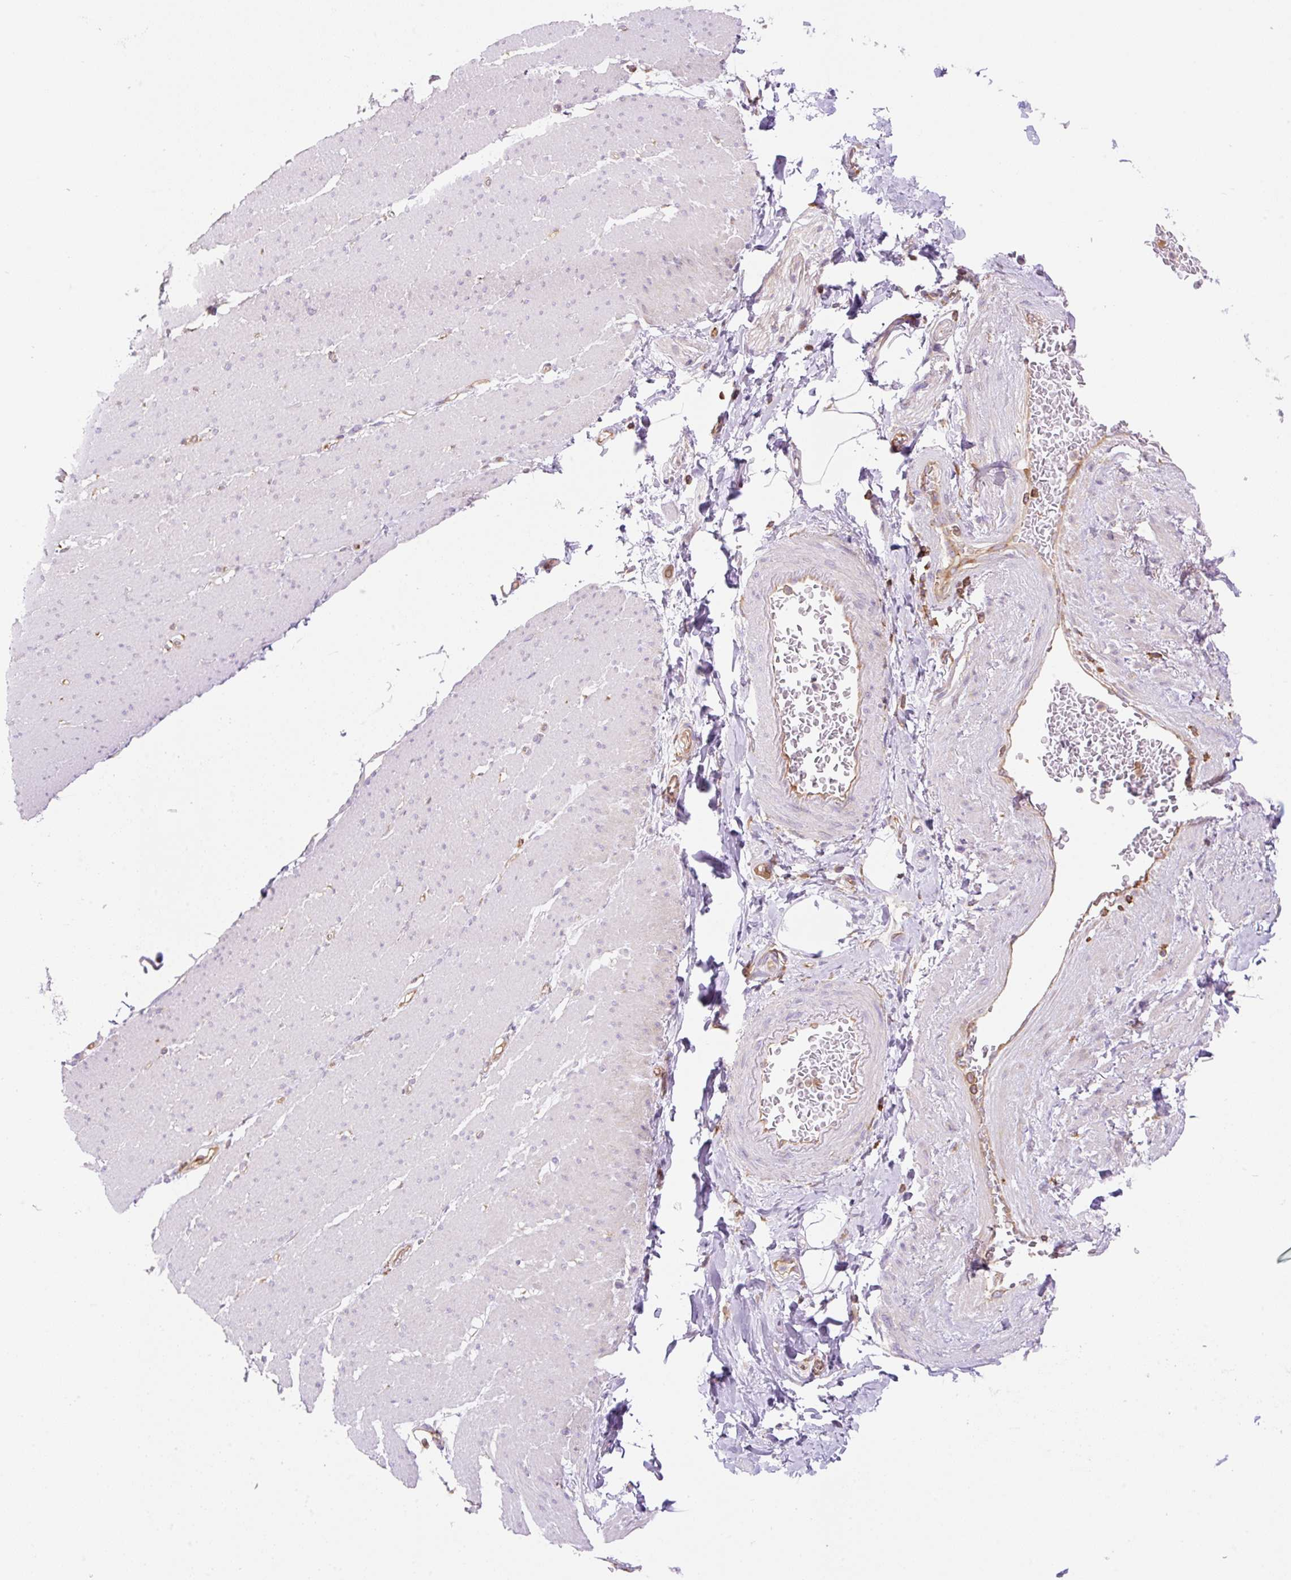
{"staining": {"intensity": "negative", "quantity": "none", "location": "none"}, "tissue": "smooth muscle", "cell_type": "Smooth muscle cells", "image_type": "normal", "snomed": [{"axis": "morphology", "description": "Normal tissue, NOS"}, {"axis": "topography", "description": "Smooth muscle"}, {"axis": "topography", "description": "Rectum"}], "caption": "Smooth muscle cells show no significant staining in normal smooth muscle. Nuclei are stained in blue.", "gene": "DNM2", "patient": {"sex": "male", "age": 53}}